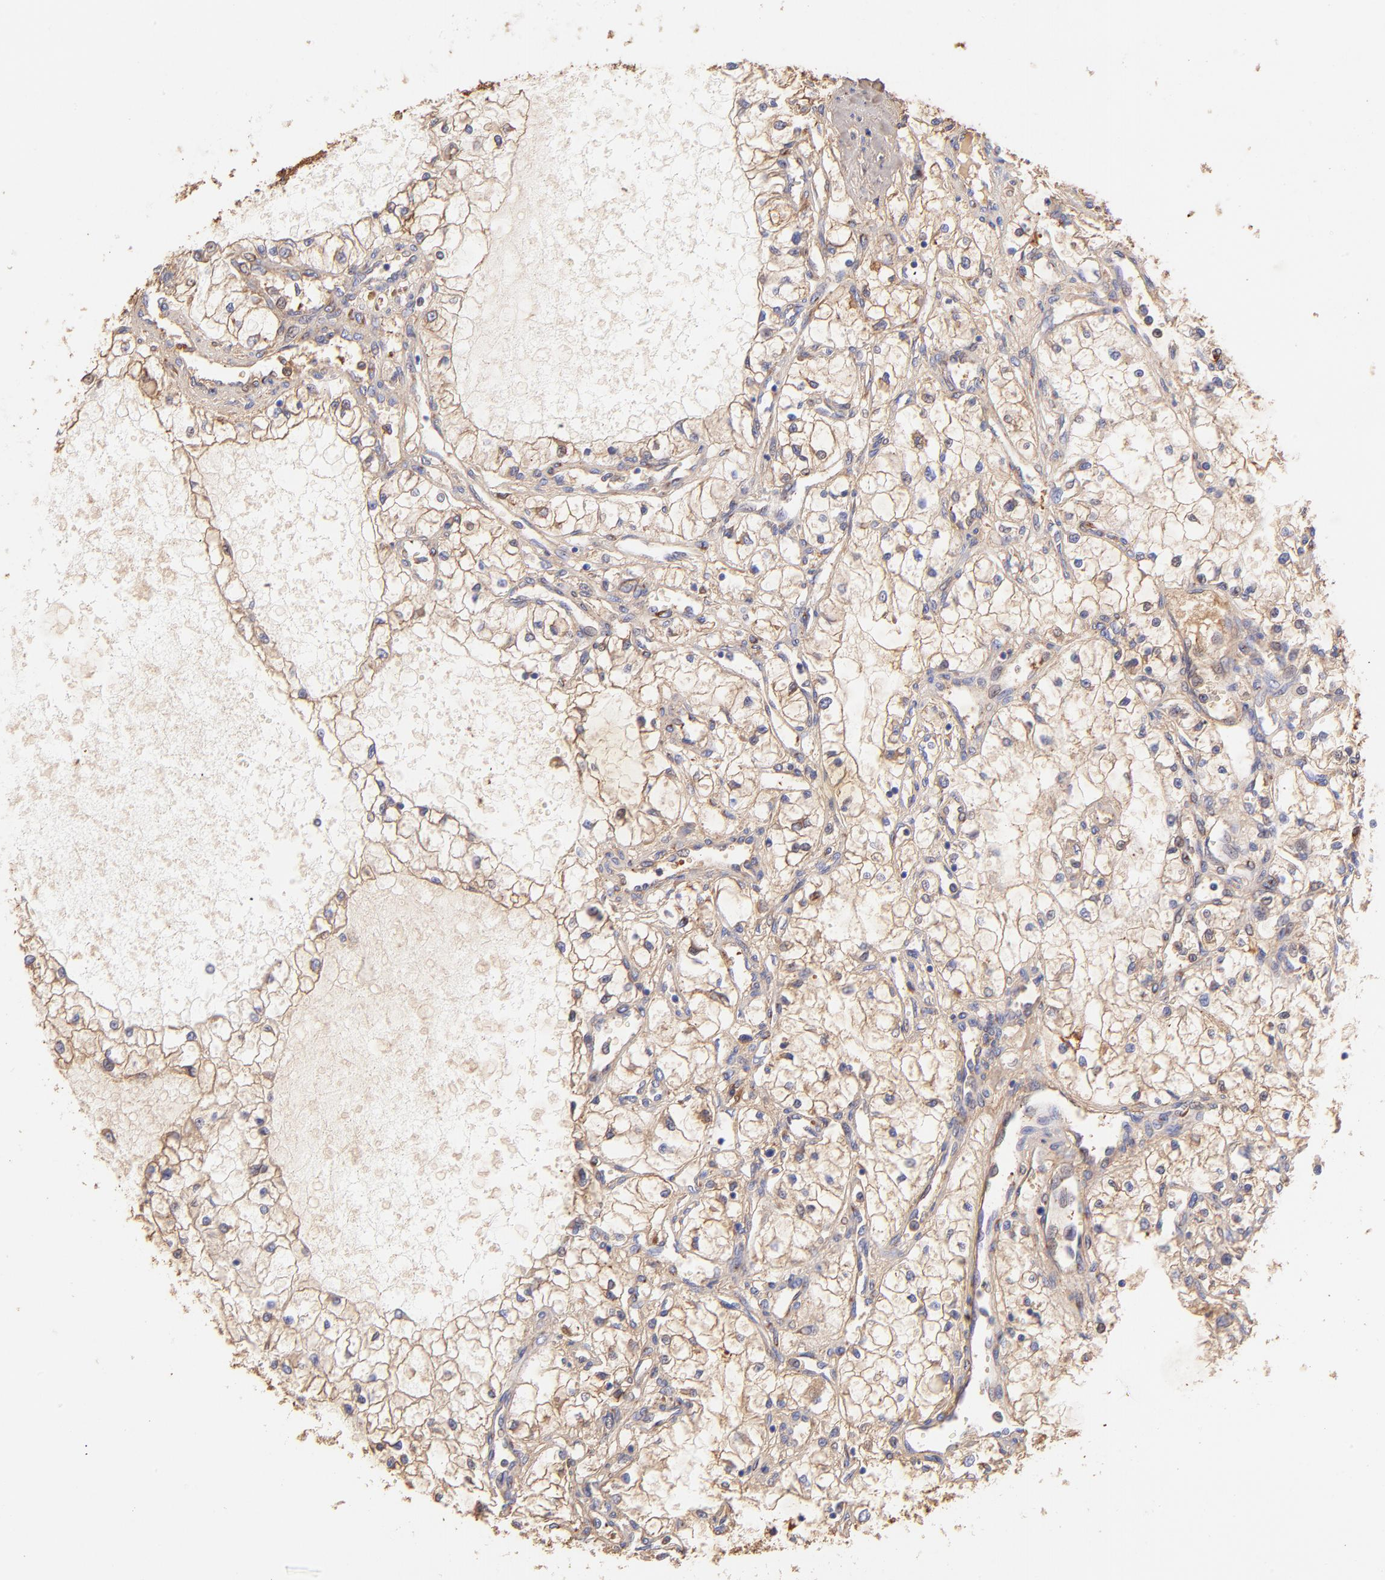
{"staining": {"intensity": "weak", "quantity": ">75%", "location": "cytoplasmic/membranous"}, "tissue": "renal cancer", "cell_type": "Tumor cells", "image_type": "cancer", "snomed": [{"axis": "morphology", "description": "Adenocarcinoma, NOS"}, {"axis": "topography", "description": "Kidney"}], "caption": "A photomicrograph of human renal adenocarcinoma stained for a protein reveals weak cytoplasmic/membranous brown staining in tumor cells. (DAB = brown stain, brightfield microscopy at high magnification).", "gene": "BGN", "patient": {"sex": "male", "age": 61}}